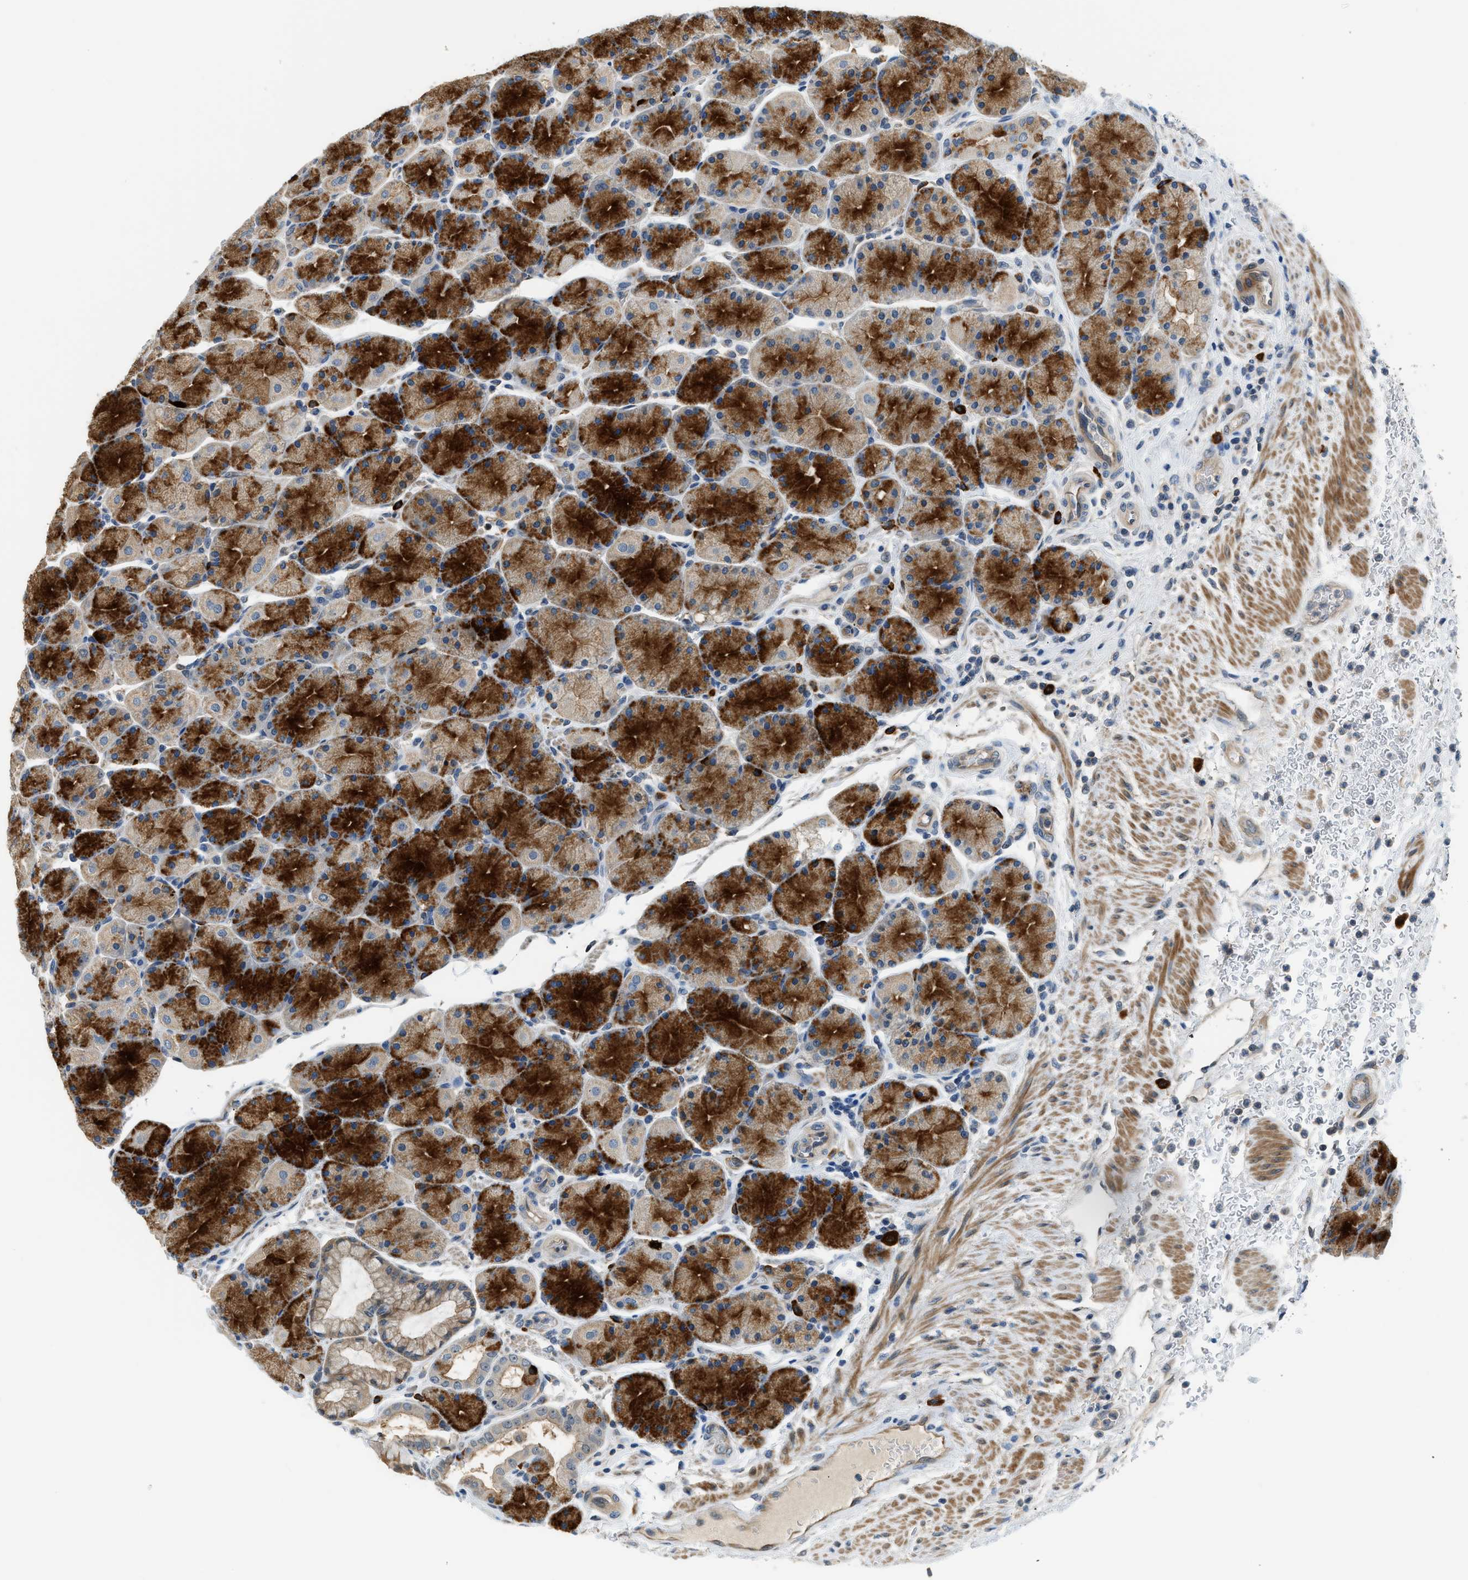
{"staining": {"intensity": "strong", "quantity": "25%-75%", "location": "cytoplasmic/membranous"}, "tissue": "stomach", "cell_type": "Glandular cells", "image_type": "normal", "snomed": [{"axis": "morphology", "description": "Normal tissue, NOS"}, {"axis": "morphology", "description": "Carcinoid, malignant, NOS"}, {"axis": "topography", "description": "Stomach, upper"}], "caption": "IHC photomicrograph of normal stomach: human stomach stained using immunohistochemistry reveals high levels of strong protein expression localized specifically in the cytoplasmic/membranous of glandular cells, appearing as a cytoplasmic/membranous brown color.", "gene": "CBLB", "patient": {"sex": "male", "age": 39}}